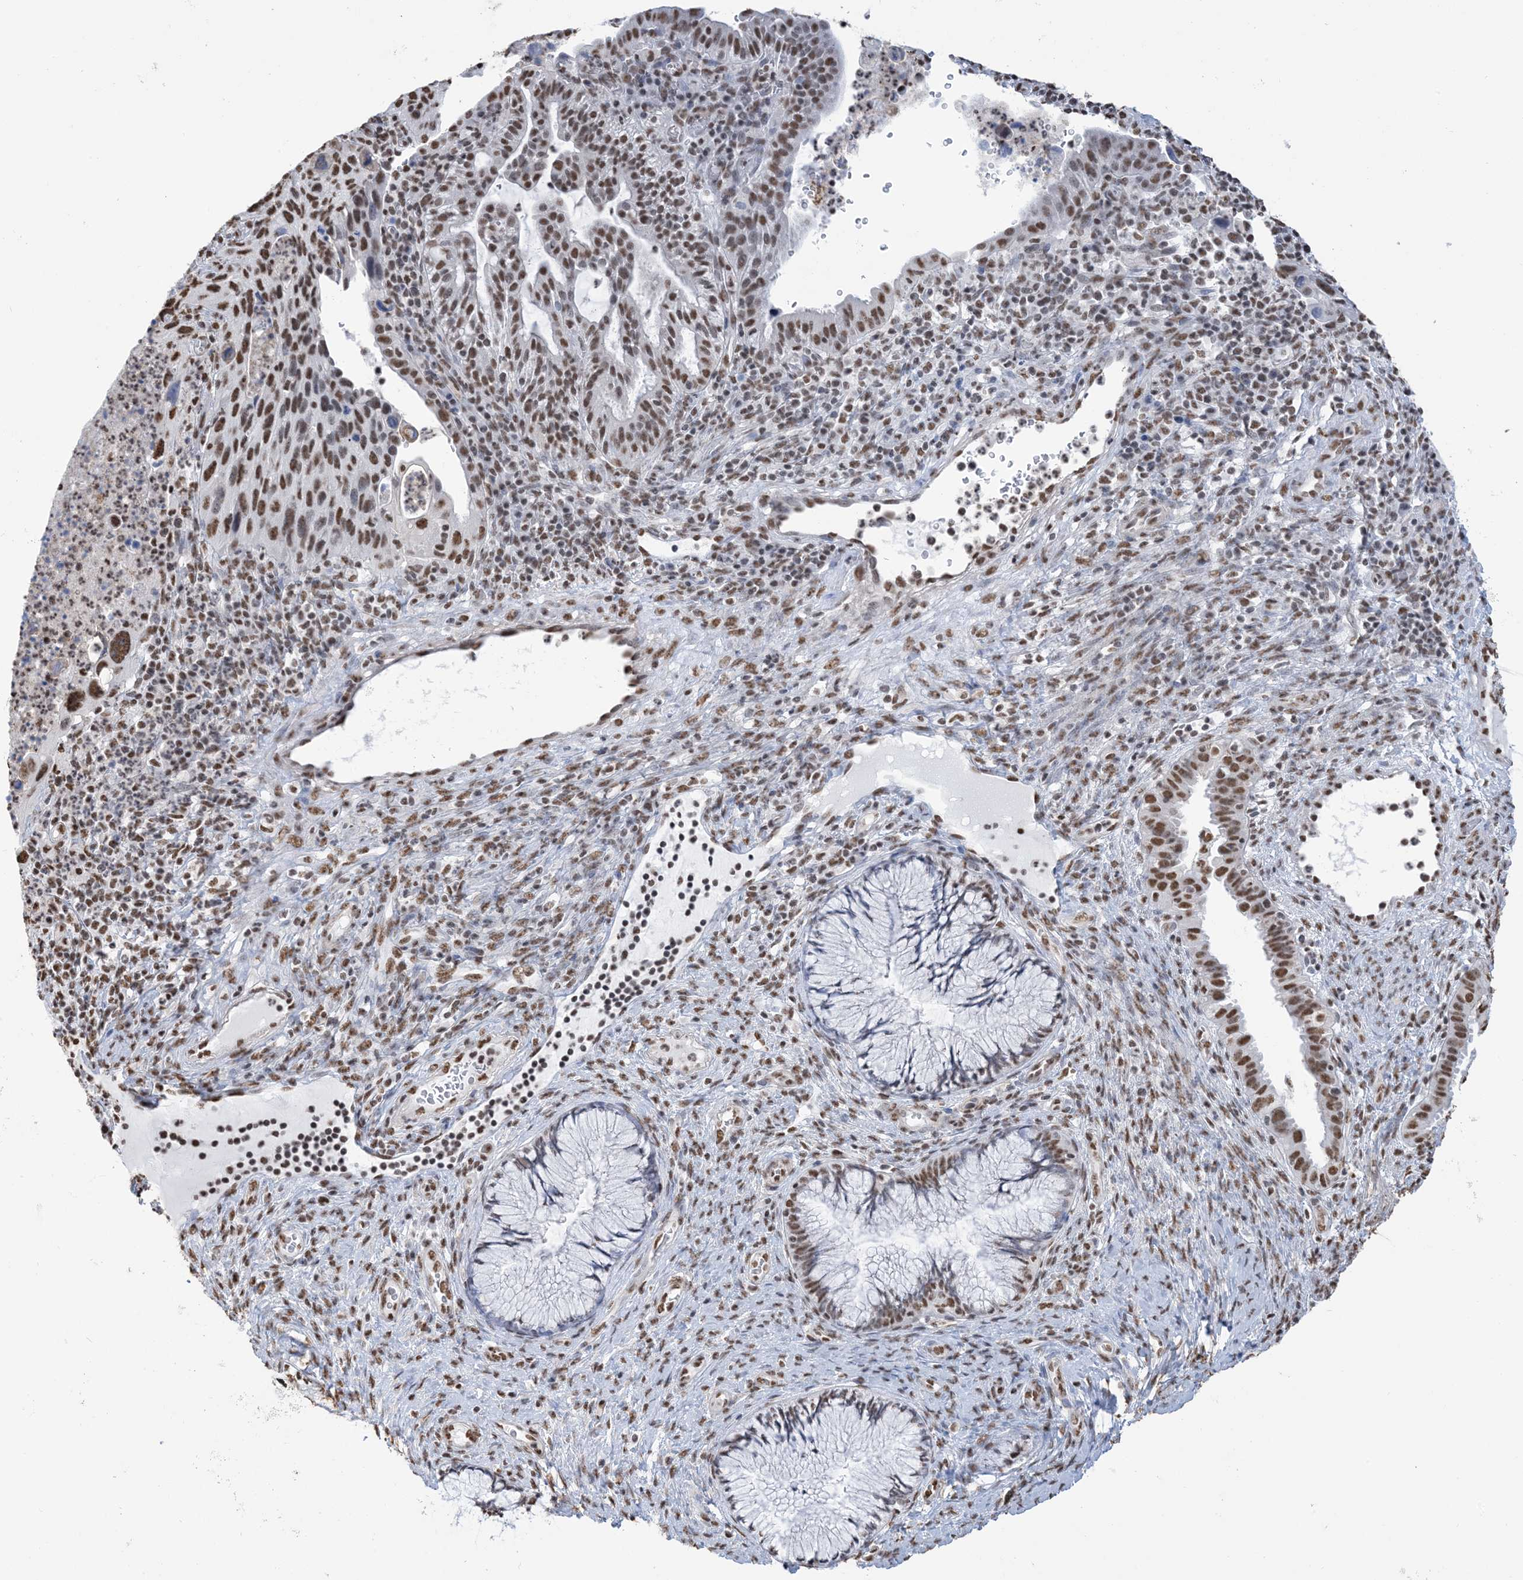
{"staining": {"intensity": "moderate", "quantity": ">75%", "location": "nuclear"}, "tissue": "cervical cancer", "cell_type": "Tumor cells", "image_type": "cancer", "snomed": [{"axis": "morphology", "description": "Squamous cell carcinoma, NOS"}, {"axis": "topography", "description": "Cervix"}], "caption": "This is a micrograph of immunohistochemistry staining of cervical cancer (squamous cell carcinoma), which shows moderate expression in the nuclear of tumor cells.", "gene": "ZNF792", "patient": {"sex": "female", "age": 38}}